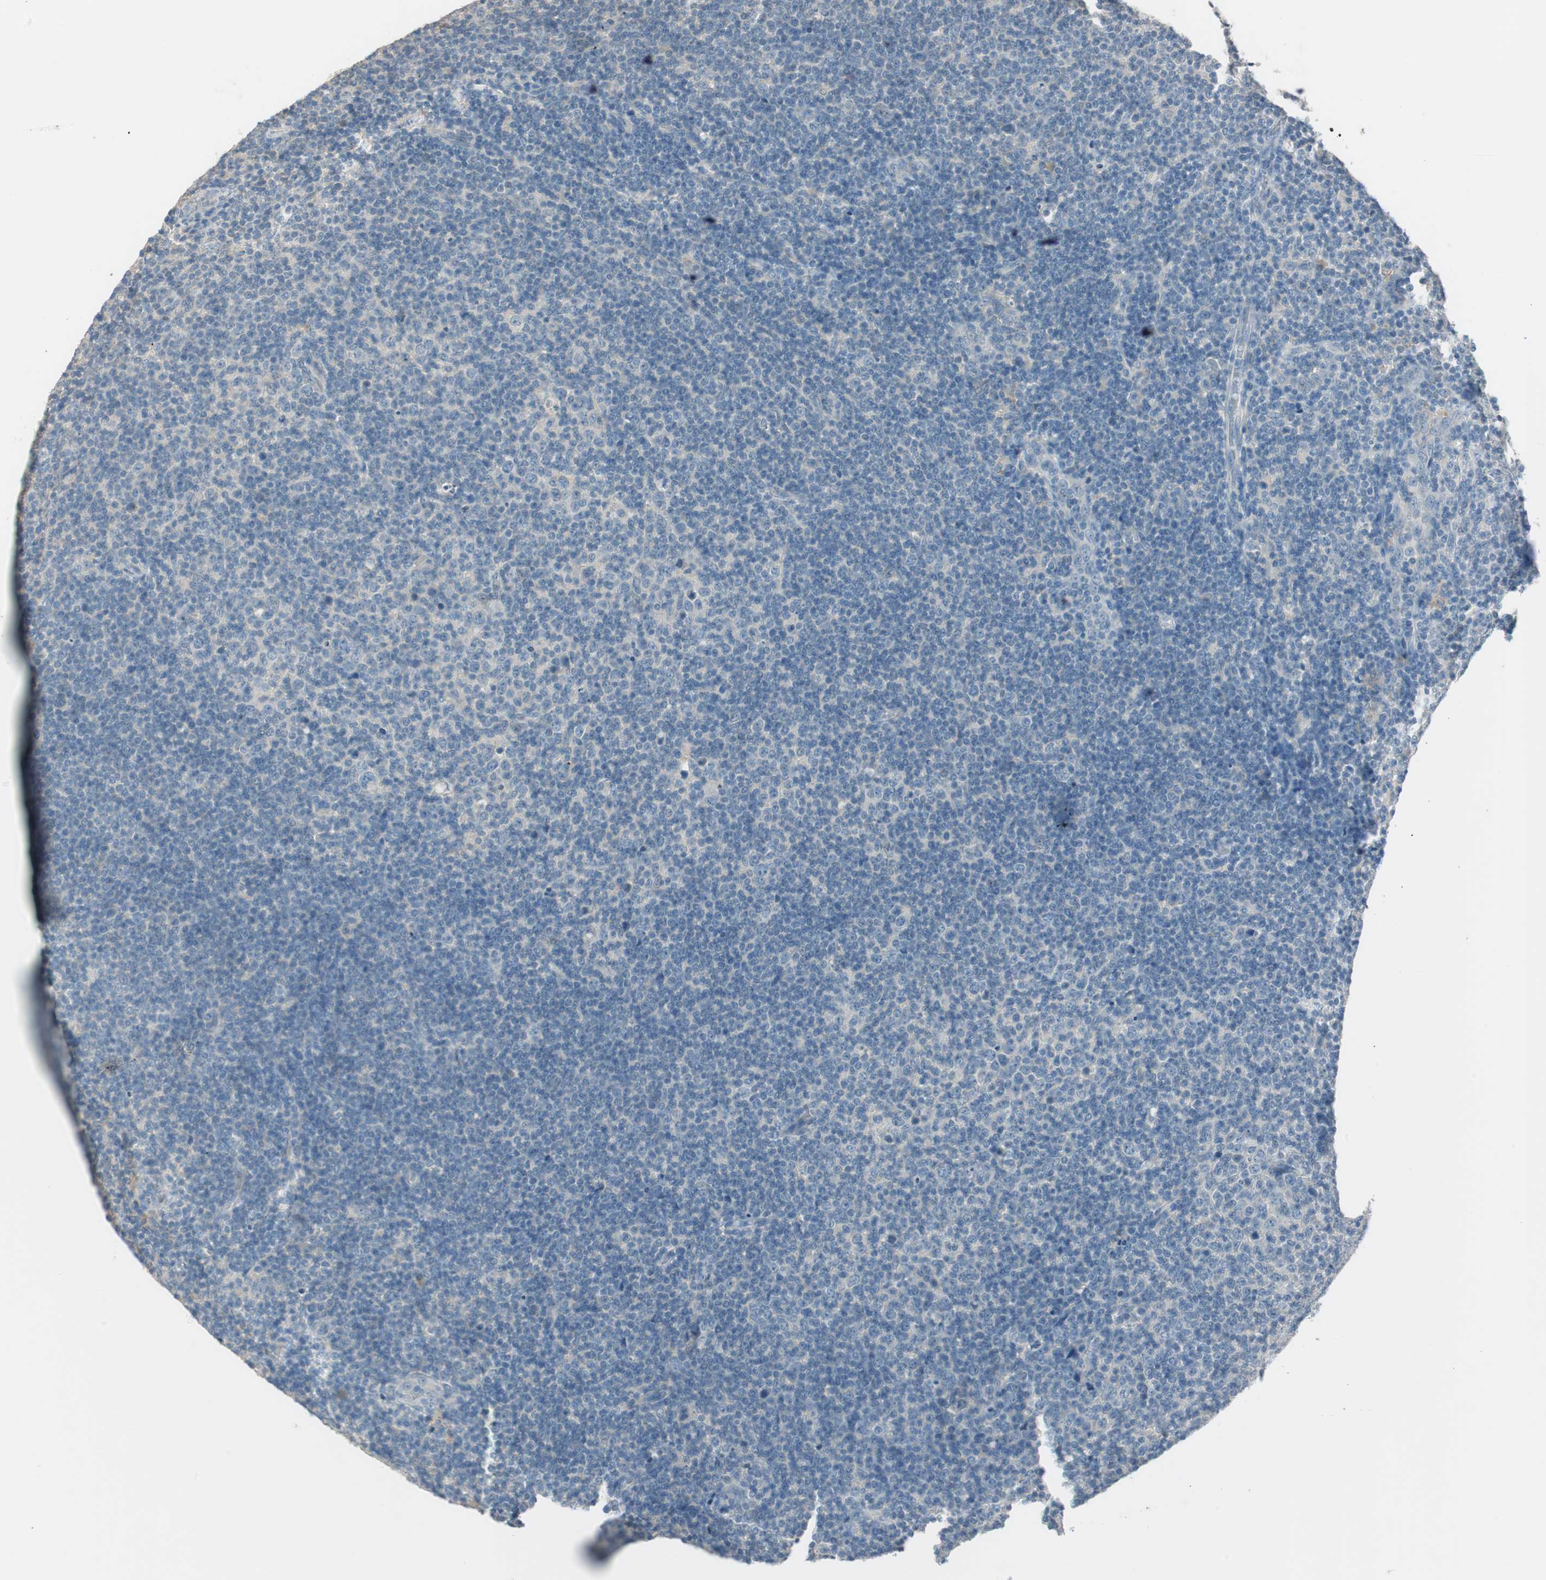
{"staining": {"intensity": "negative", "quantity": "none", "location": "none"}, "tissue": "lymphoma", "cell_type": "Tumor cells", "image_type": "cancer", "snomed": [{"axis": "morphology", "description": "Malignant lymphoma, non-Hodgkin's type, Low grade"}, {"axis": "topography", "description": "Lymph node"}], "caption": "Immunohistochemistry (IHC) micrograph of lymphoma stained for a protein (brown), which demonstrates no expression in tumor cells.", "gene": "KHK", "patient": {"sex": "male", "age": 70}}